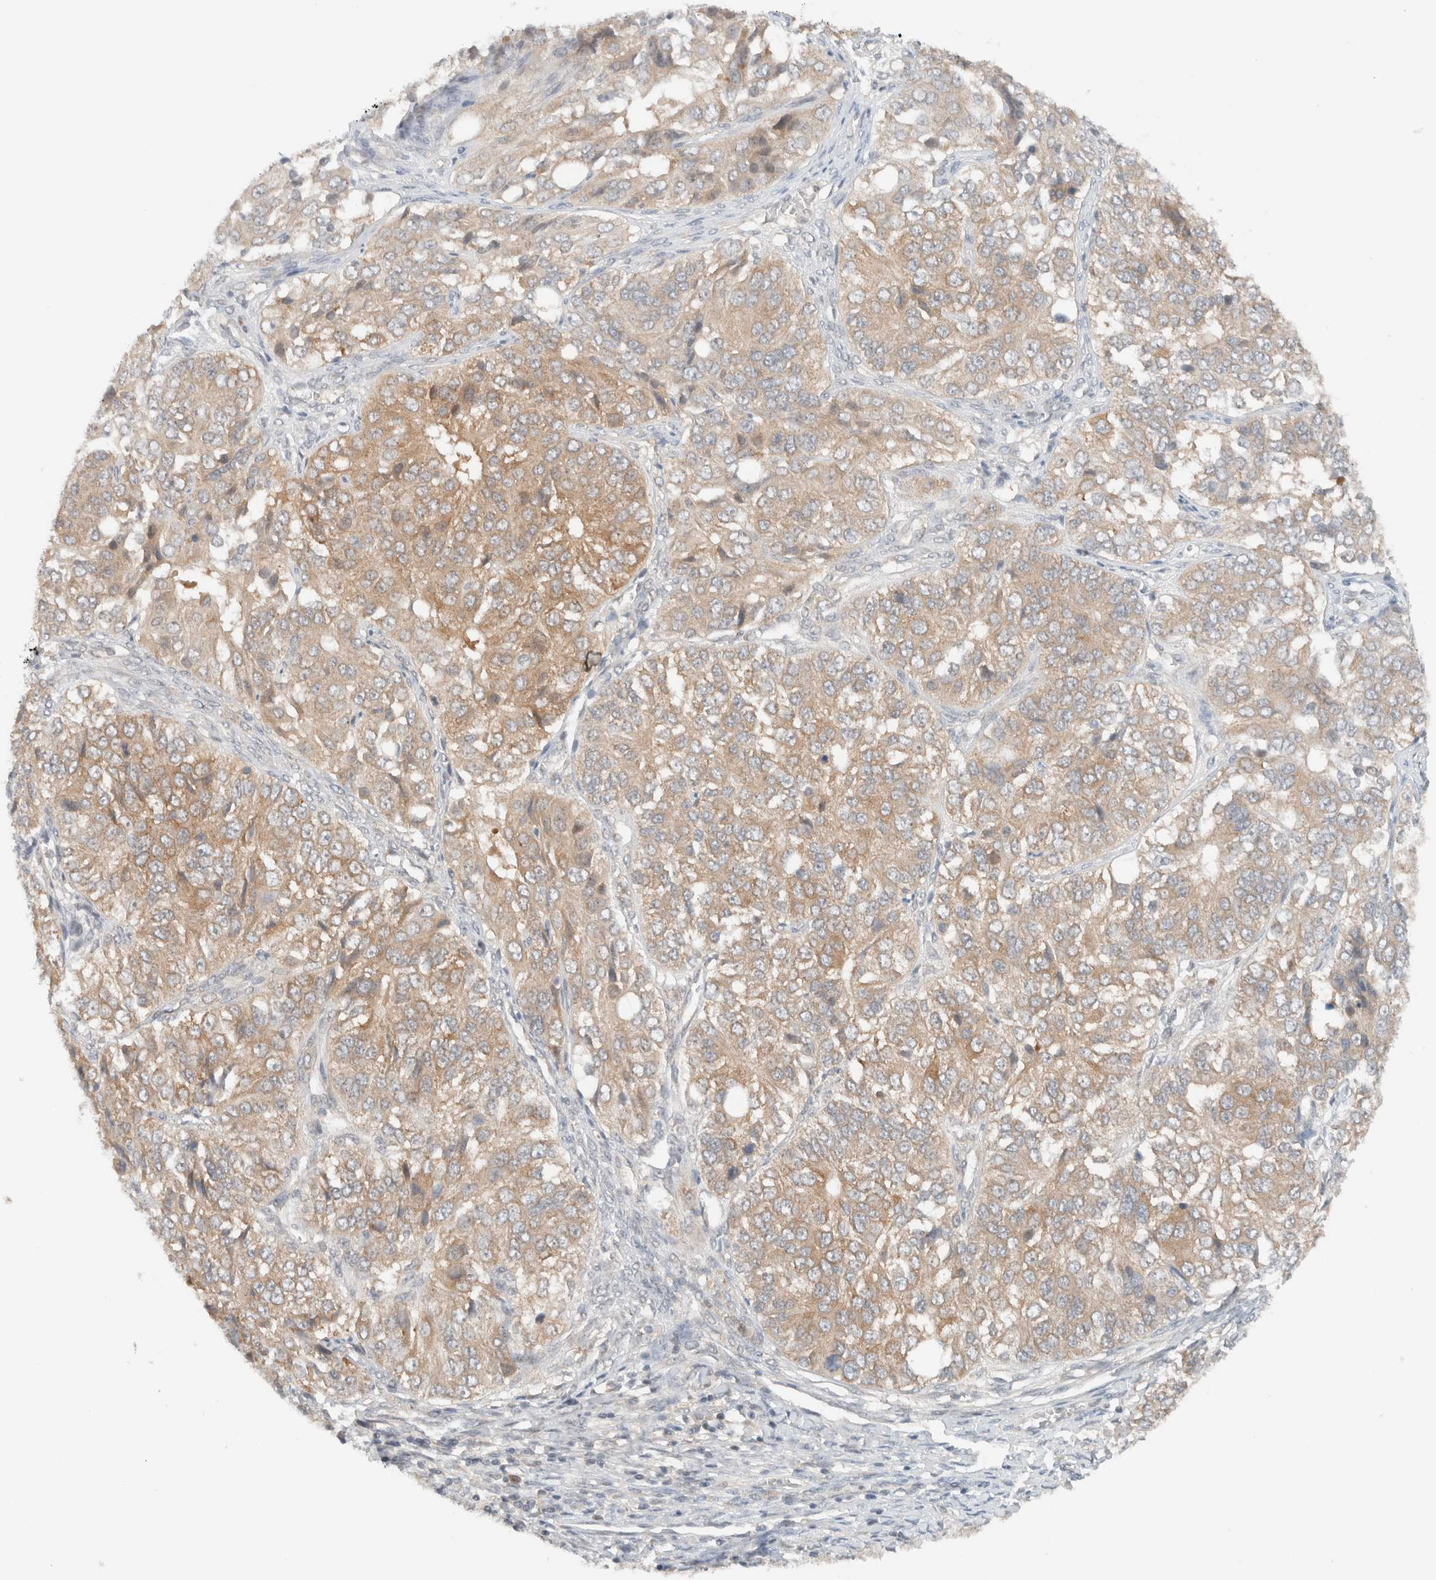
{"staining": {"intensity": "weak", "quantity": ">75%", "location": "cytoplasmic/membranous"}, "tissue": "ovarian cancer", "cell_type": "Tumor cells", "image_type": "cancer", "snomed": [{"axis": "morphology", "description": "Carcinoma, endometroid"}, {"axis": "topography", "description": "Ovary"}], "caption": "IHC histopathology image of endometroid carcinoma (ovarian) stained for a protein (brown), which exhibits low levels of weak cytoplasmic/membranous staining in approximately >75% of tumor cells.", "gene": "ARFGEF2", "patient": {"sex": "female", "age": 51}}